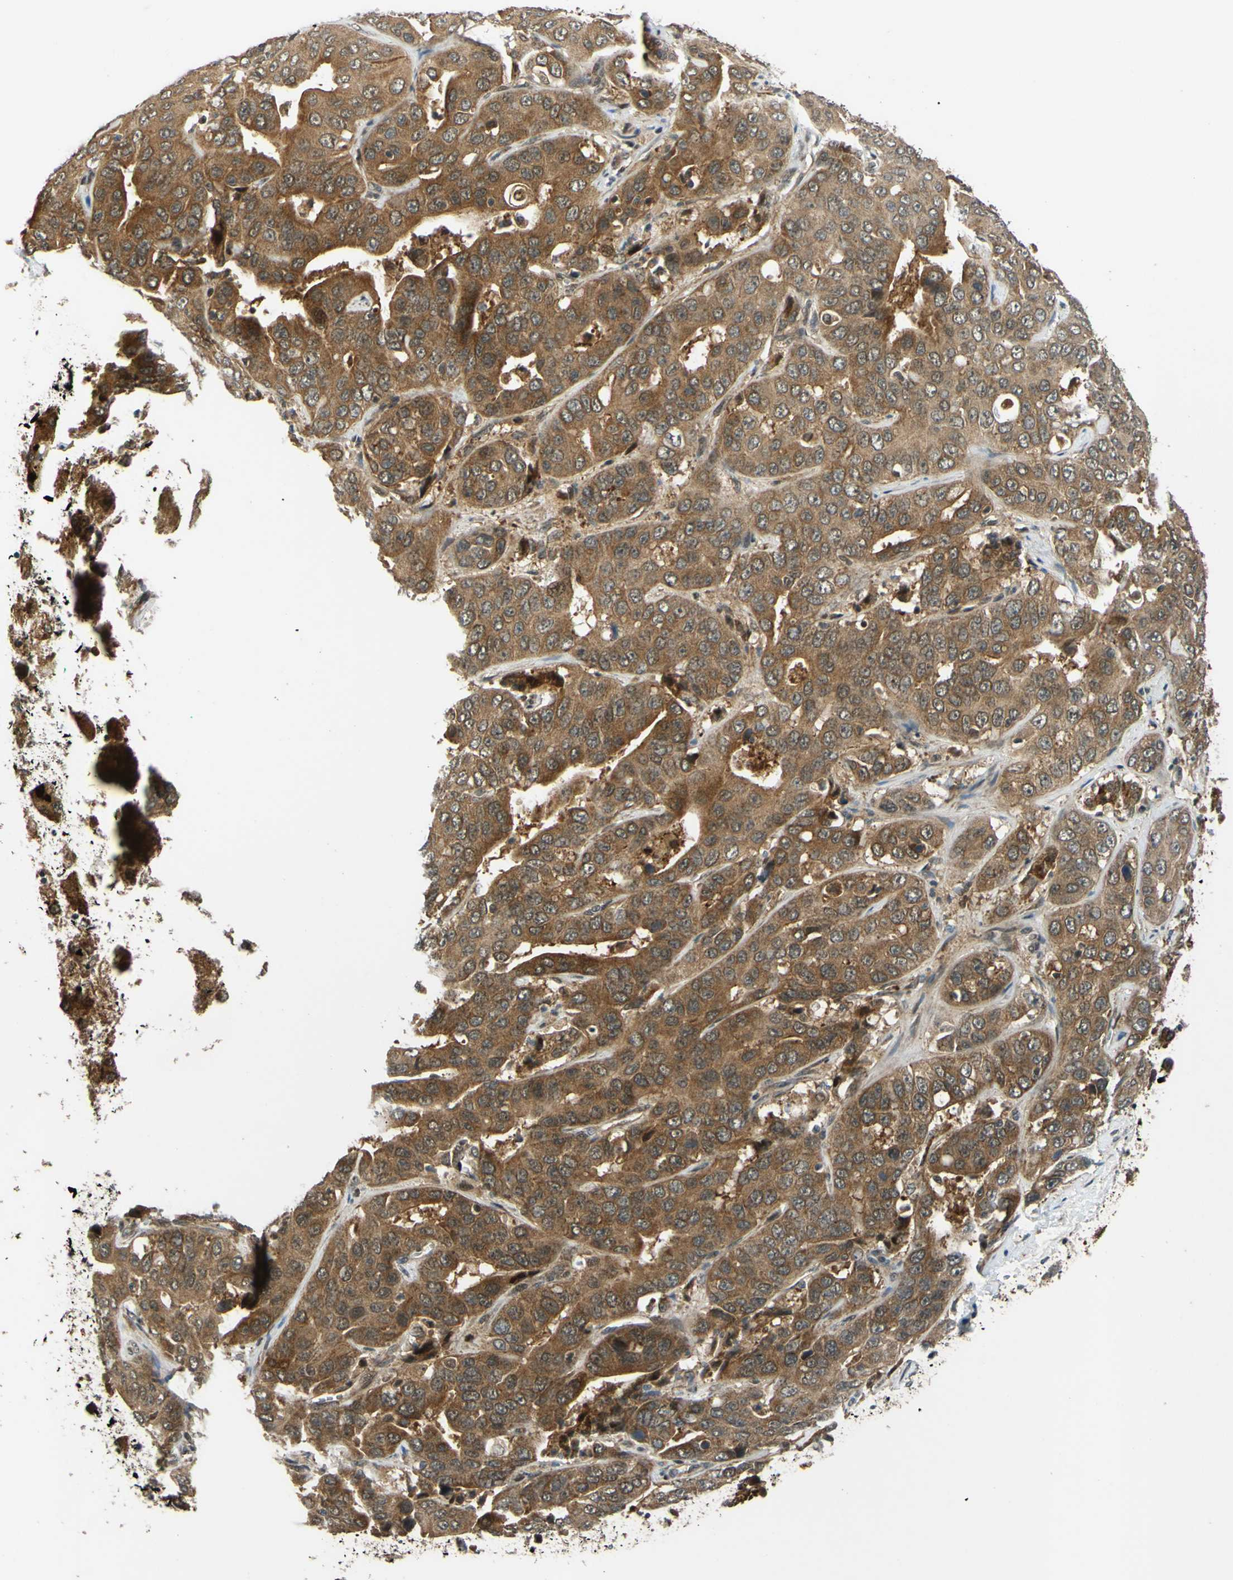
{"staining": {"intensity": "moderate", "quantity": ">75%", "location": "cytoplasmic/membranous"}, "tissue": "liver cancer", "cell_type": "Tumor cells", "image_type": "cancer", "snomed": [{"axis": "morphology", "description": "Cholangiocarcinoma"}, {"axis": "topography", "description": "Liver"}], "caption": "Liver cholangiocarcinoma stained with a brown dye shows moderate cytoplasmic/membranous positive staining in about >75% of tumor cells.", "gene": "ABCC8", "patient": {"sex": "female", "age": 52}}